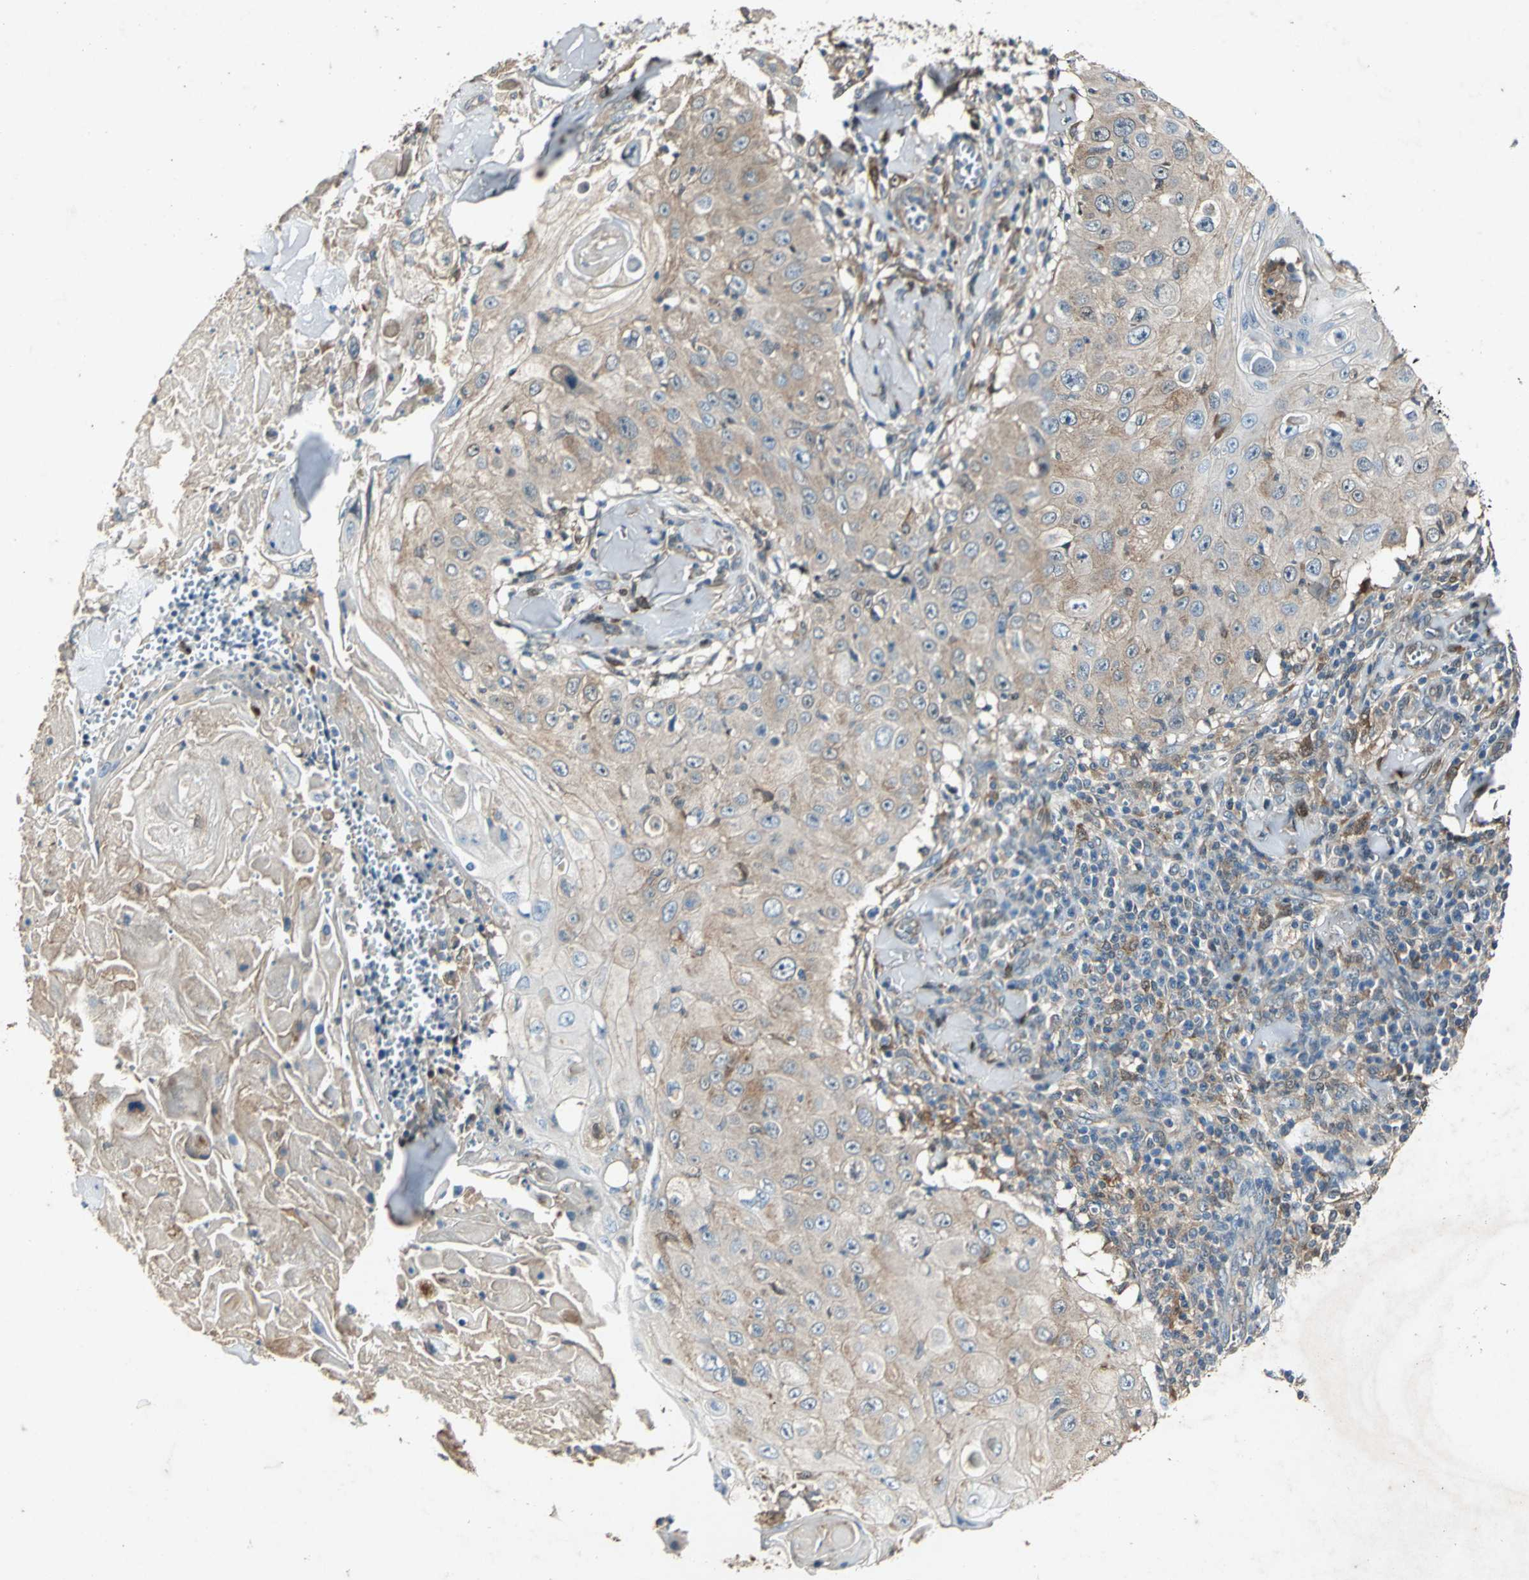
{"staining": {"intensity": "weak", "quantity": ">75%", "location": "cytoplasmic/membranous"}, "tissue": "skin cancer", "cell_type": "Tumor cells", "image_type": "cancer", "snomed": [{"axis": "morphology", "description": "Squamous cell carcinoma, NOS"}, {"axis": "topography", "description": "Skin"}], "caption": "A high-resolution micrograph shows immunohistochemistry (IHC) staining of squamous cell carcinoma (skin), which demonstrates weak cytoplasmic/membranous staining in about >75% of tumor cells. The staining was performed using DAB, with brown indicating positive protein expression. Nuclei are stained blue with hematoxylin.", "gene": "RRM2B", "patient": {"sex": "male", "age": 86}}